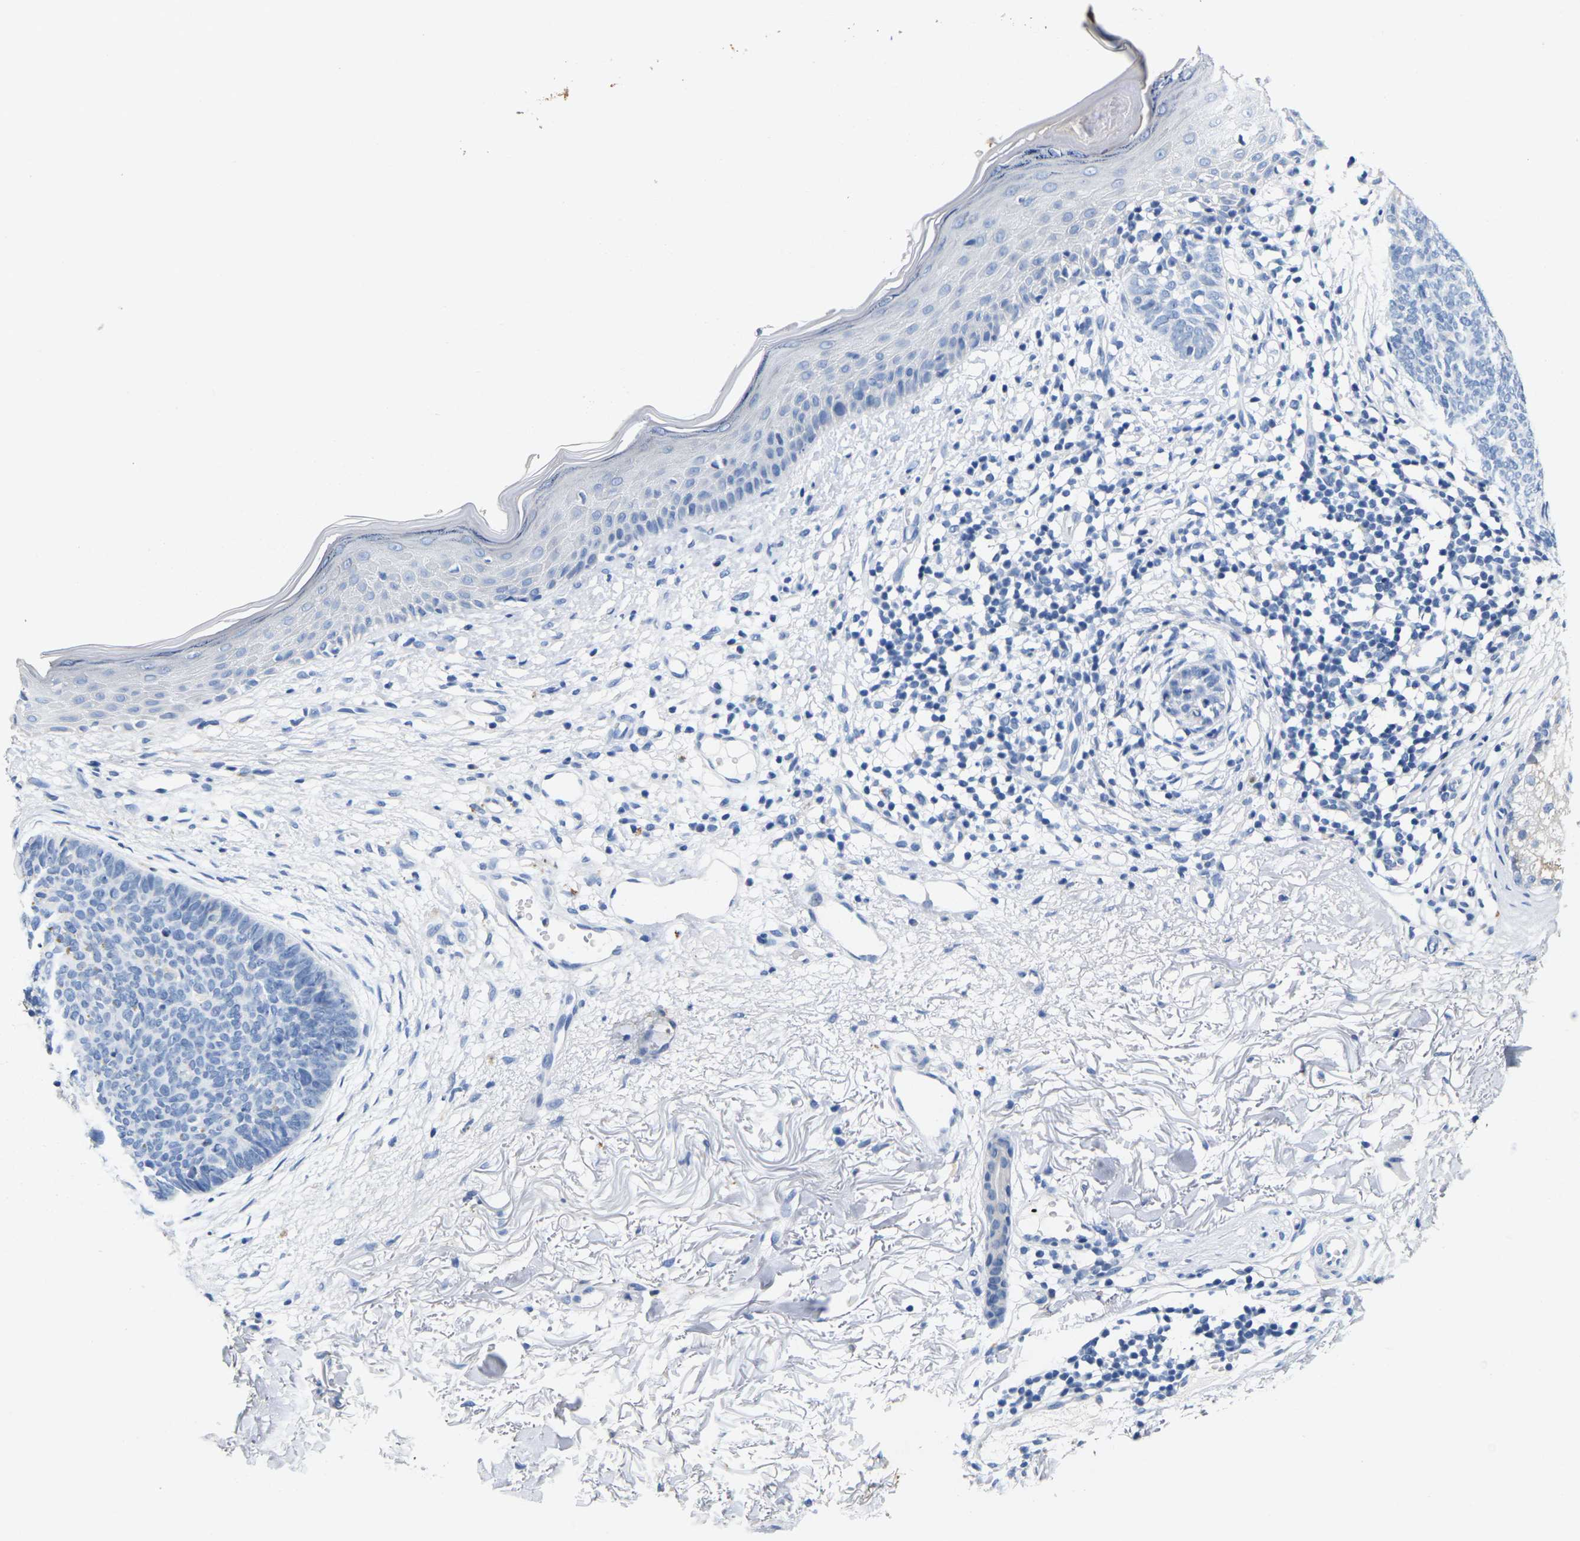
{"staining": {"intensity": "negative", "quantity": "none", "location": "none"}, "tissue": "skin cancer", "cell_type": "Tumor cells", "image_type": "cancer", "snomed": [{"axis": "morphology", "description": "Basal cell carcinoma"}, {"axis": "topography", "description": "Skin"}], "caption": "Skin cancer stained for a protein using immunohistochemistry (IHC) demonstrates no staining tumor cells.", "gene": "NOCT", "patient": {"sex": "female", "age": 70}}